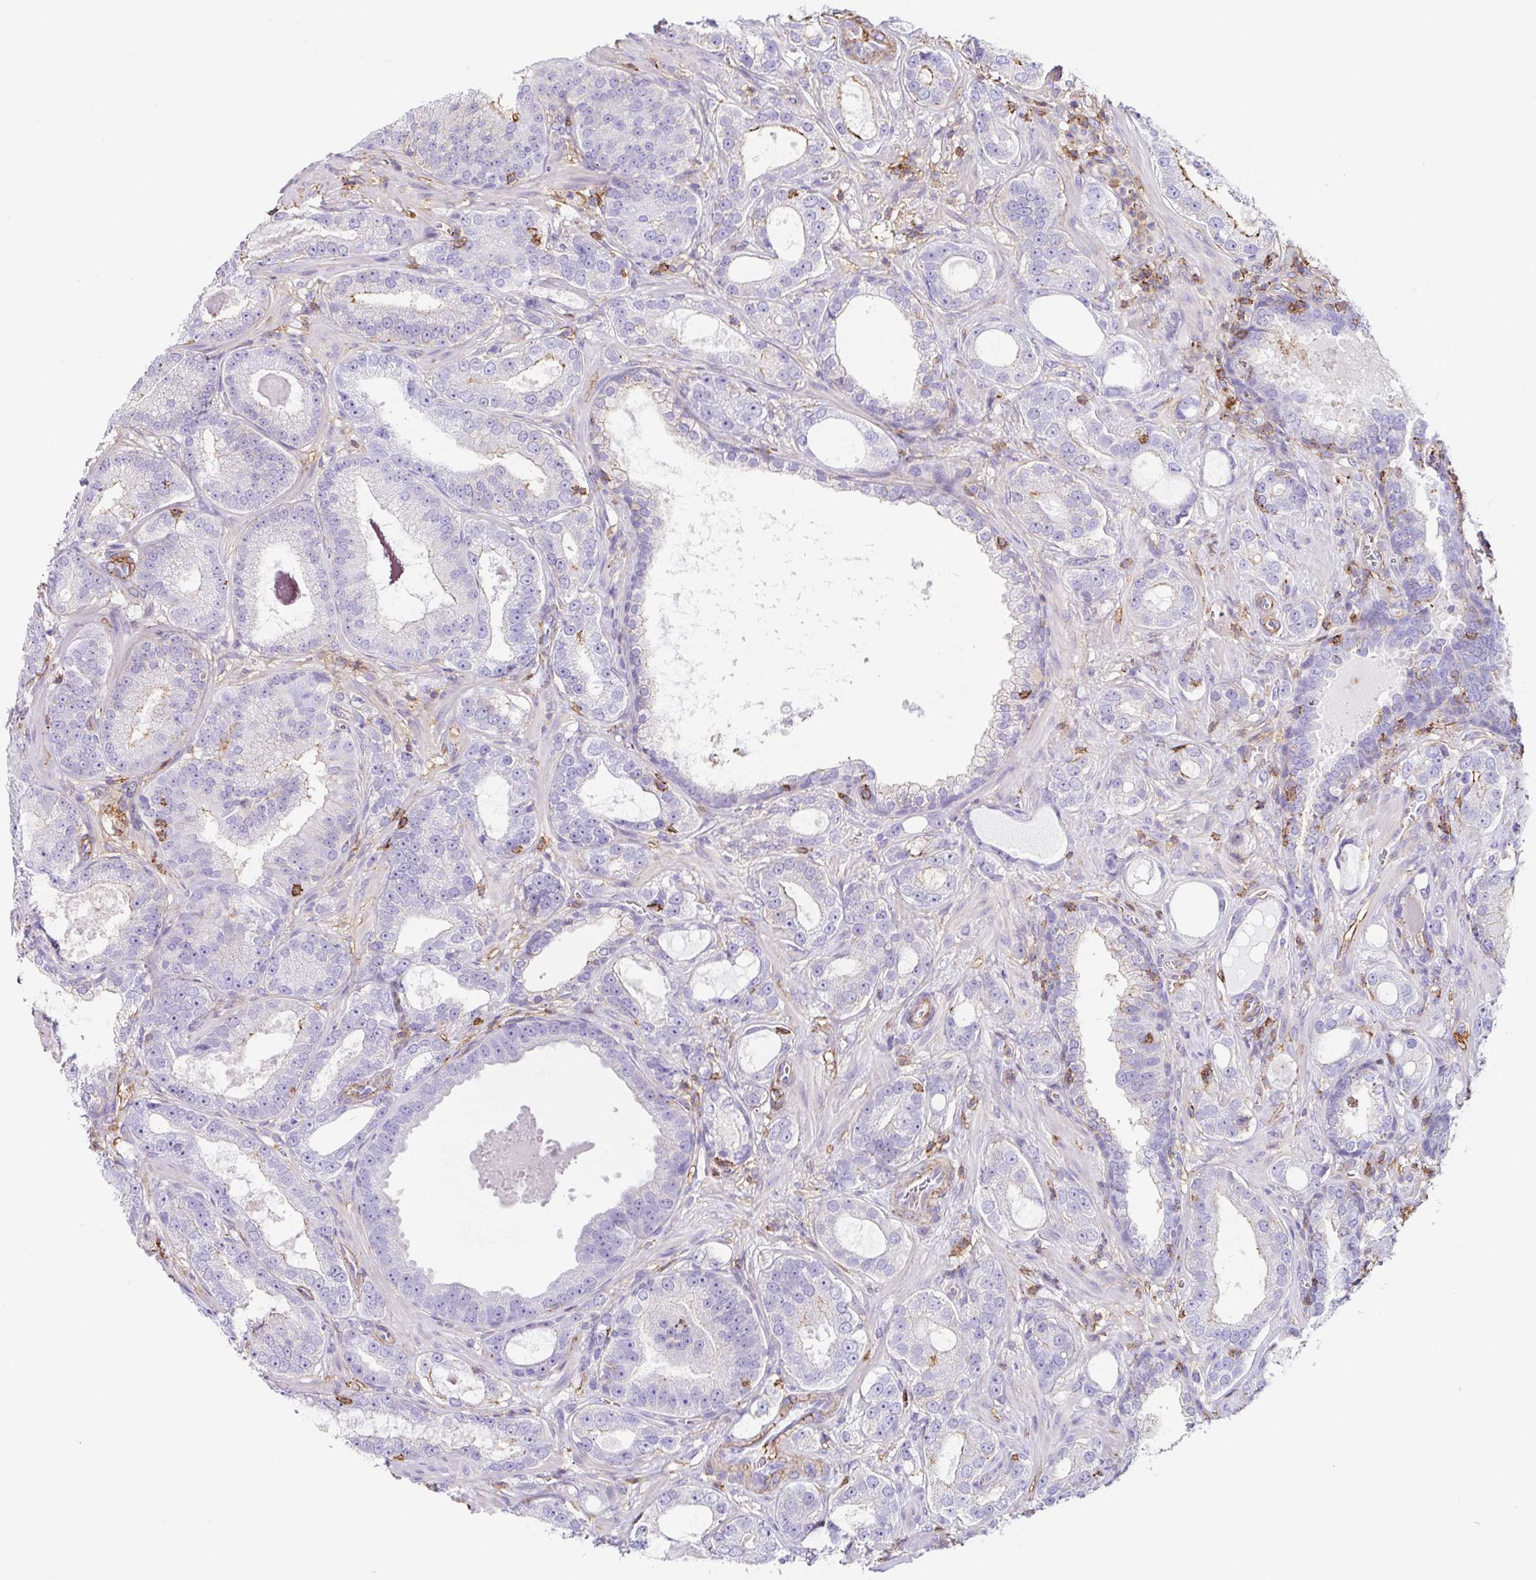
{"staining": {"intensity": "moderate", "quantity": "<25%", "location": "cytoplasmic/membranous"}, "tissue": "prostate cancer", "cell_type": "Tumor cells", "image_type": "cancer", "snomed": [{"axis": "morphology", "description": "Adenocarcinoma, High grade"}, {"axis": "topography", "description": "Prostate"}], "caption": "Prostate cancer tissue exhibits moderate cytoplasmic/membranous expression in approximately <25% of tumor cells, visualized by immunohistochemistry.", "gene": "MTTP", "patient": {"sex": "male", "age": 65}}